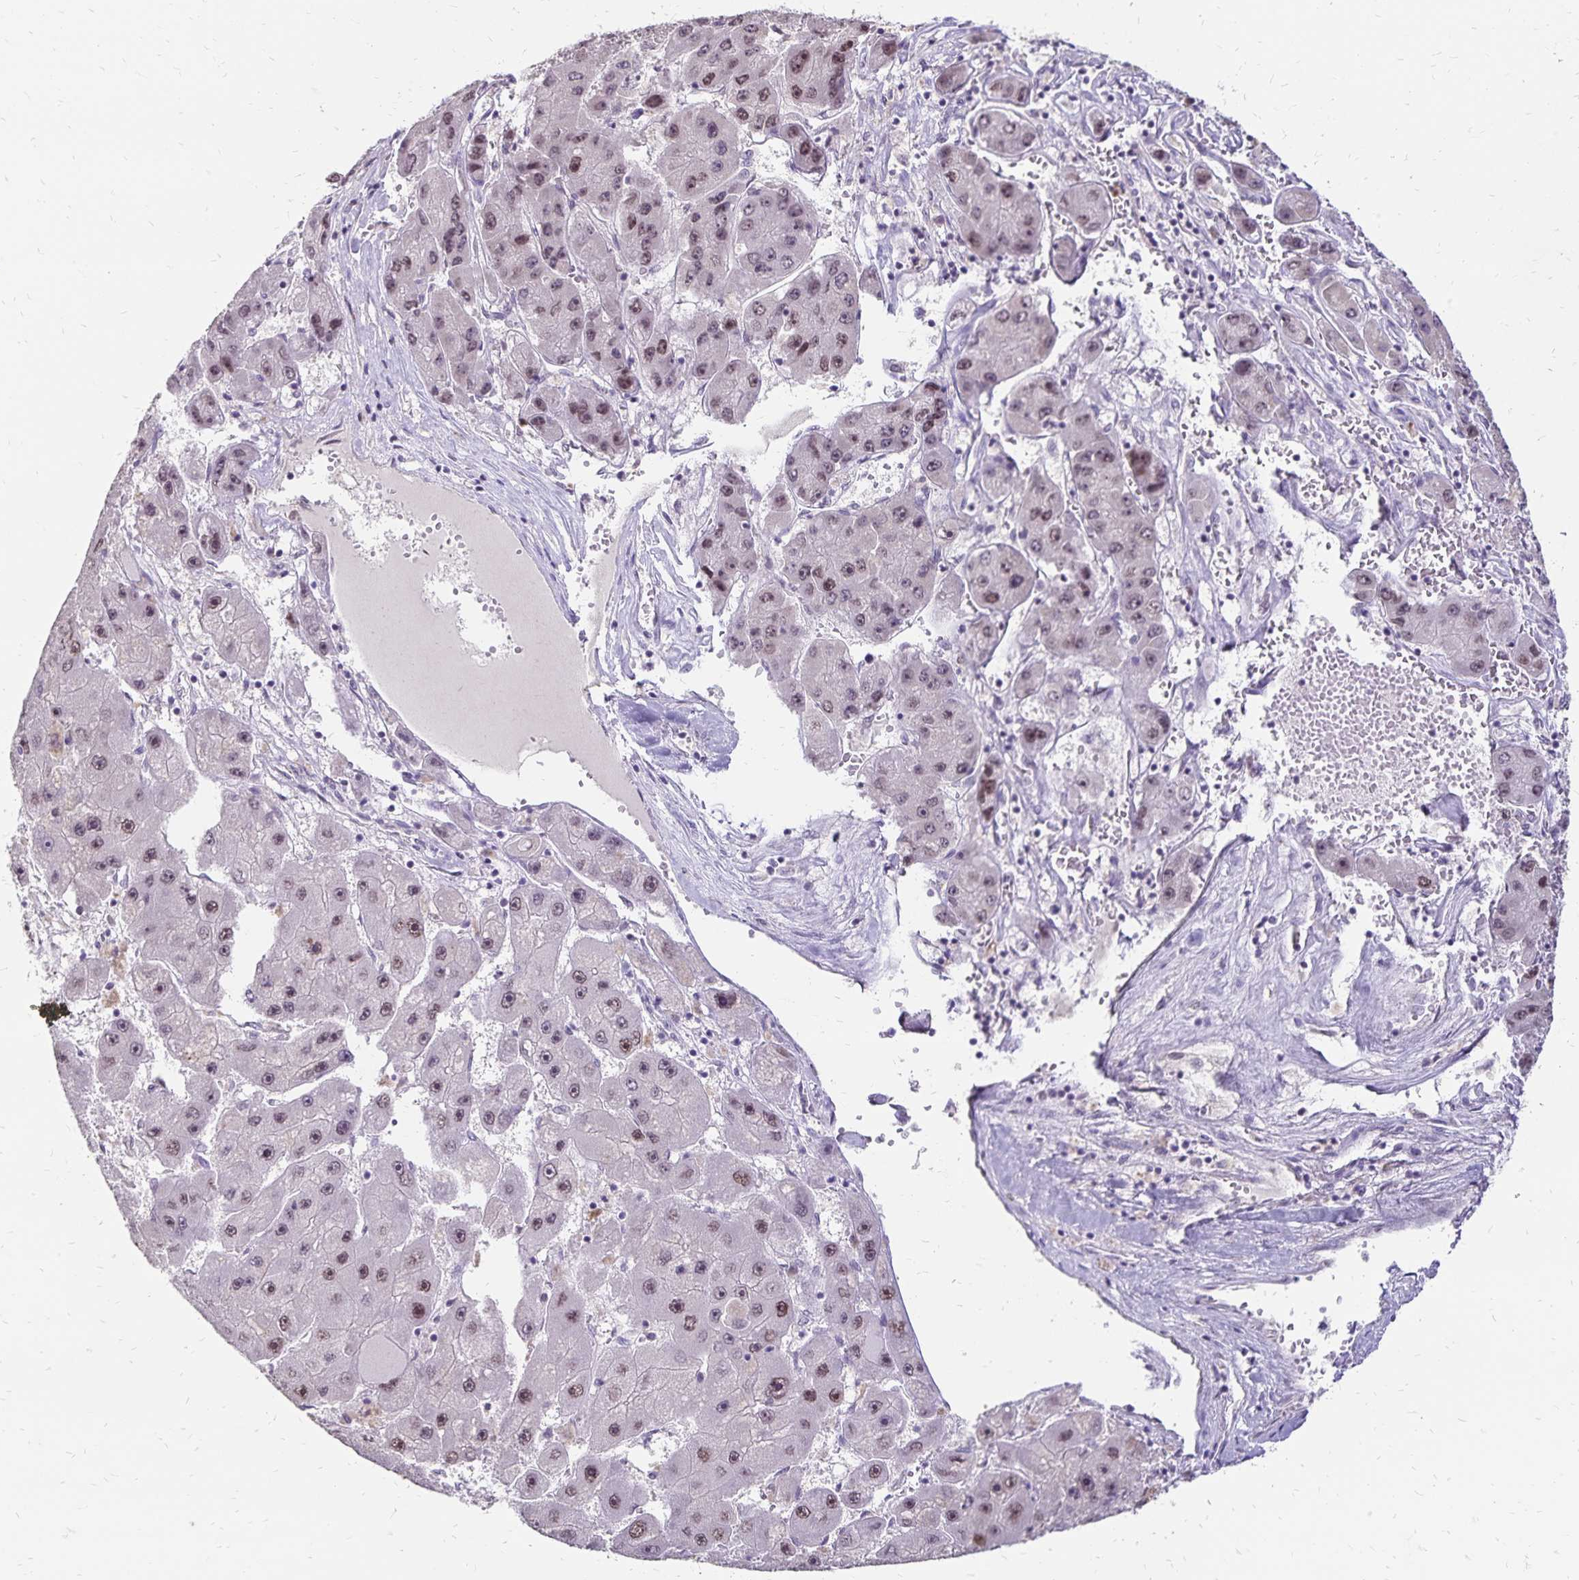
{"staining": {"intensity": "moderate", "quantity": ">75%", "location": "nuclear"}, "tissue": "liver cancer", "cell_type": "Tumor cells", "image_type": "cancer", "snomed": [{"axis": "morphology", "description": "Carcinoma, Hepatocellular, NOS"}, {"axis": "topography", "description": "Liver"}], "caption": "Immunohistochemical staining of liver cancer exhibits medium levels of moderate nuclear staining in about >75% of tumor cells.", "gene": "POLB", "patient": {"sex": "female", "age": 61}}